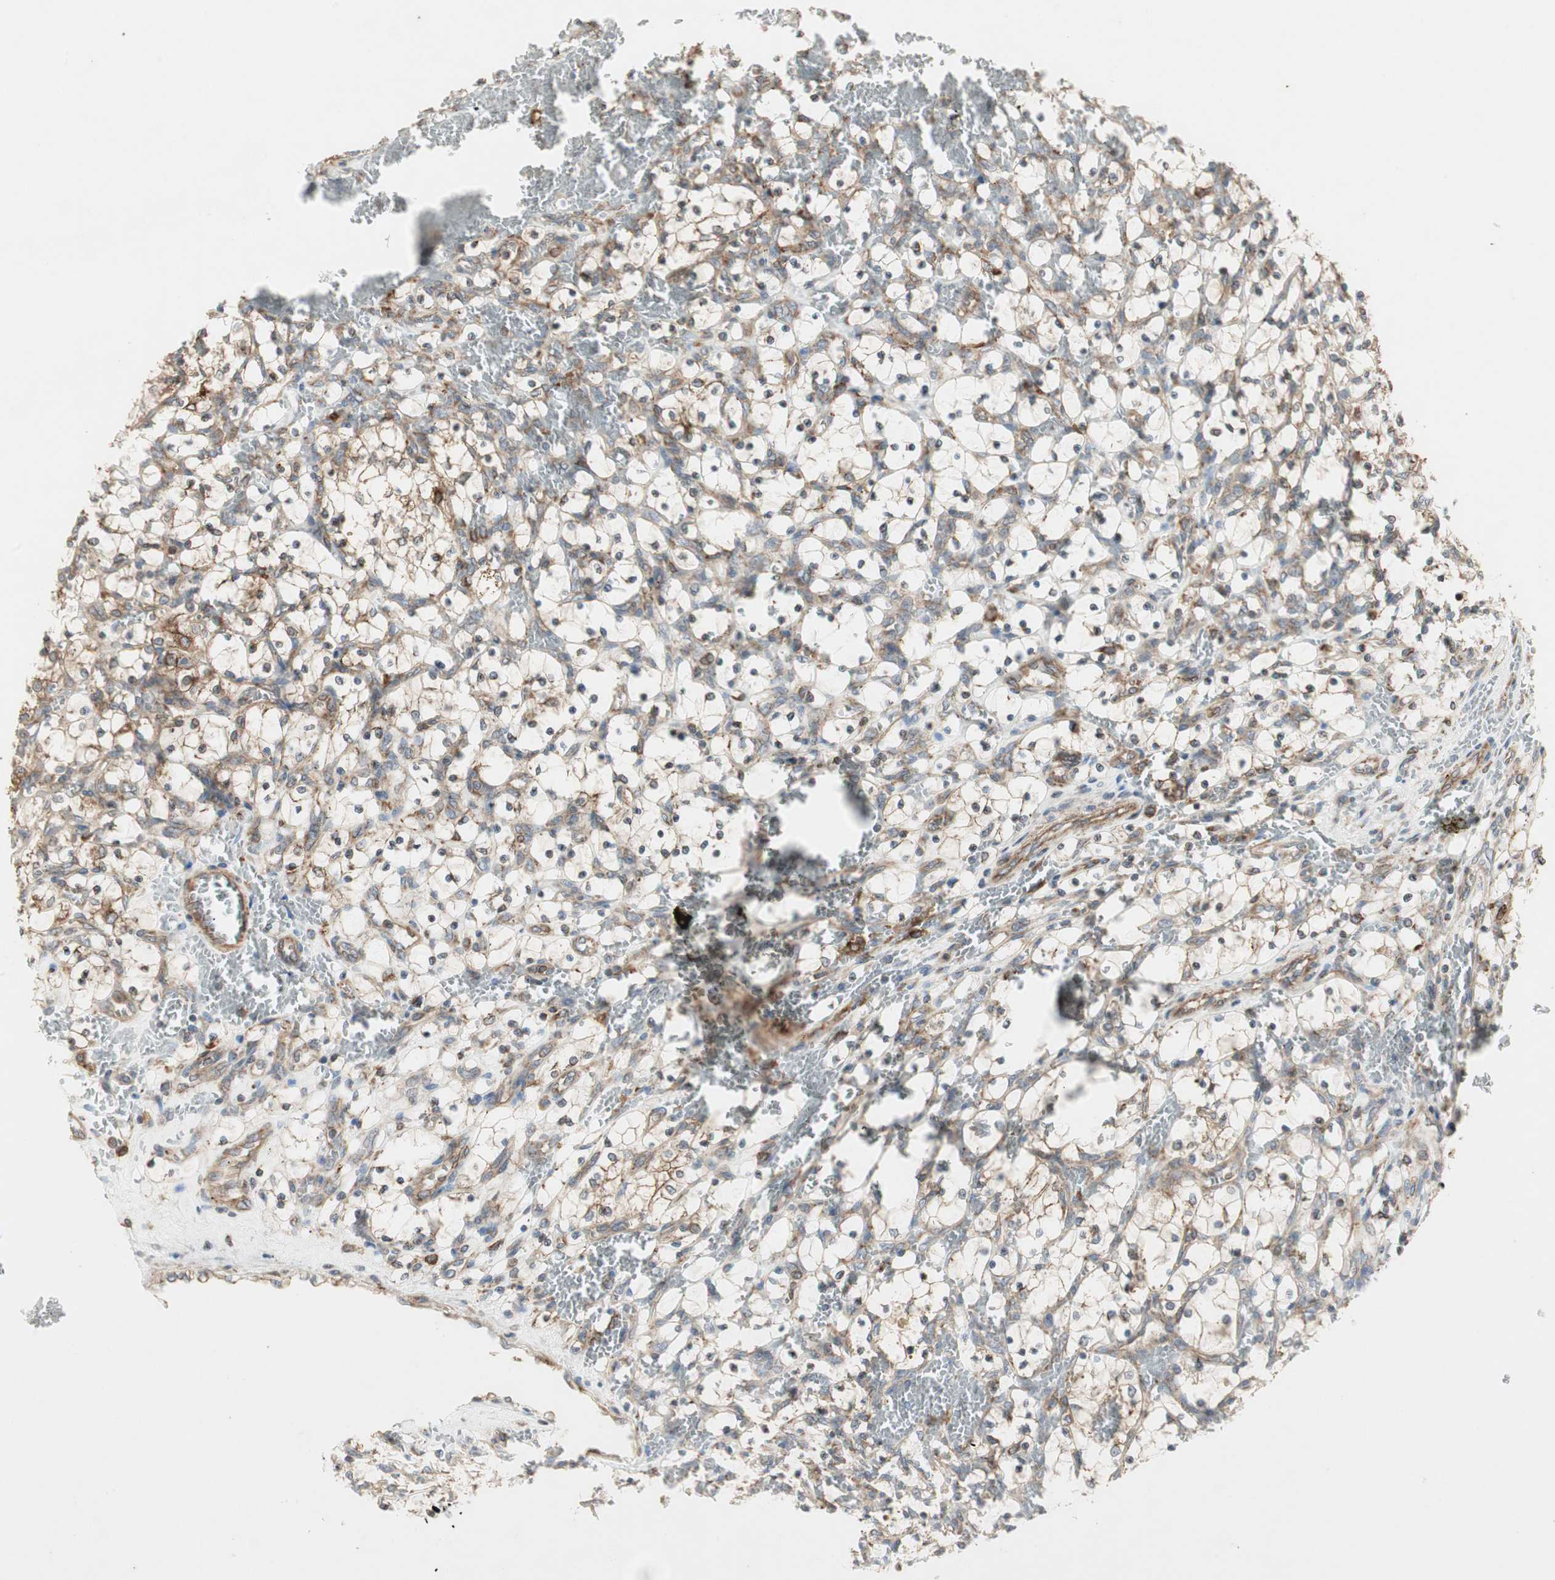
{"staining": {"intensity": "strong", "quantity": "25%-75%", "location": "cytoplasmic/membranous"}, "tissue": "renal cancer", "cell_type": "Tumor cells", "image_type": "cancer", "snomed": [{"axis": "morphology", "description": "Adenocarcinoma, NOS"}, {"axis": "topography", "description": "Kidney"}], "caption": "Renal adenocarcinoma stained for a protein displays strong cytoplasmic/membranous positivity in tumor cells. Ihc stains the protein in brown and the nuclei are stained blue.", "gene": "H6PD", "patient": {"sex": "female", "age": 69}}